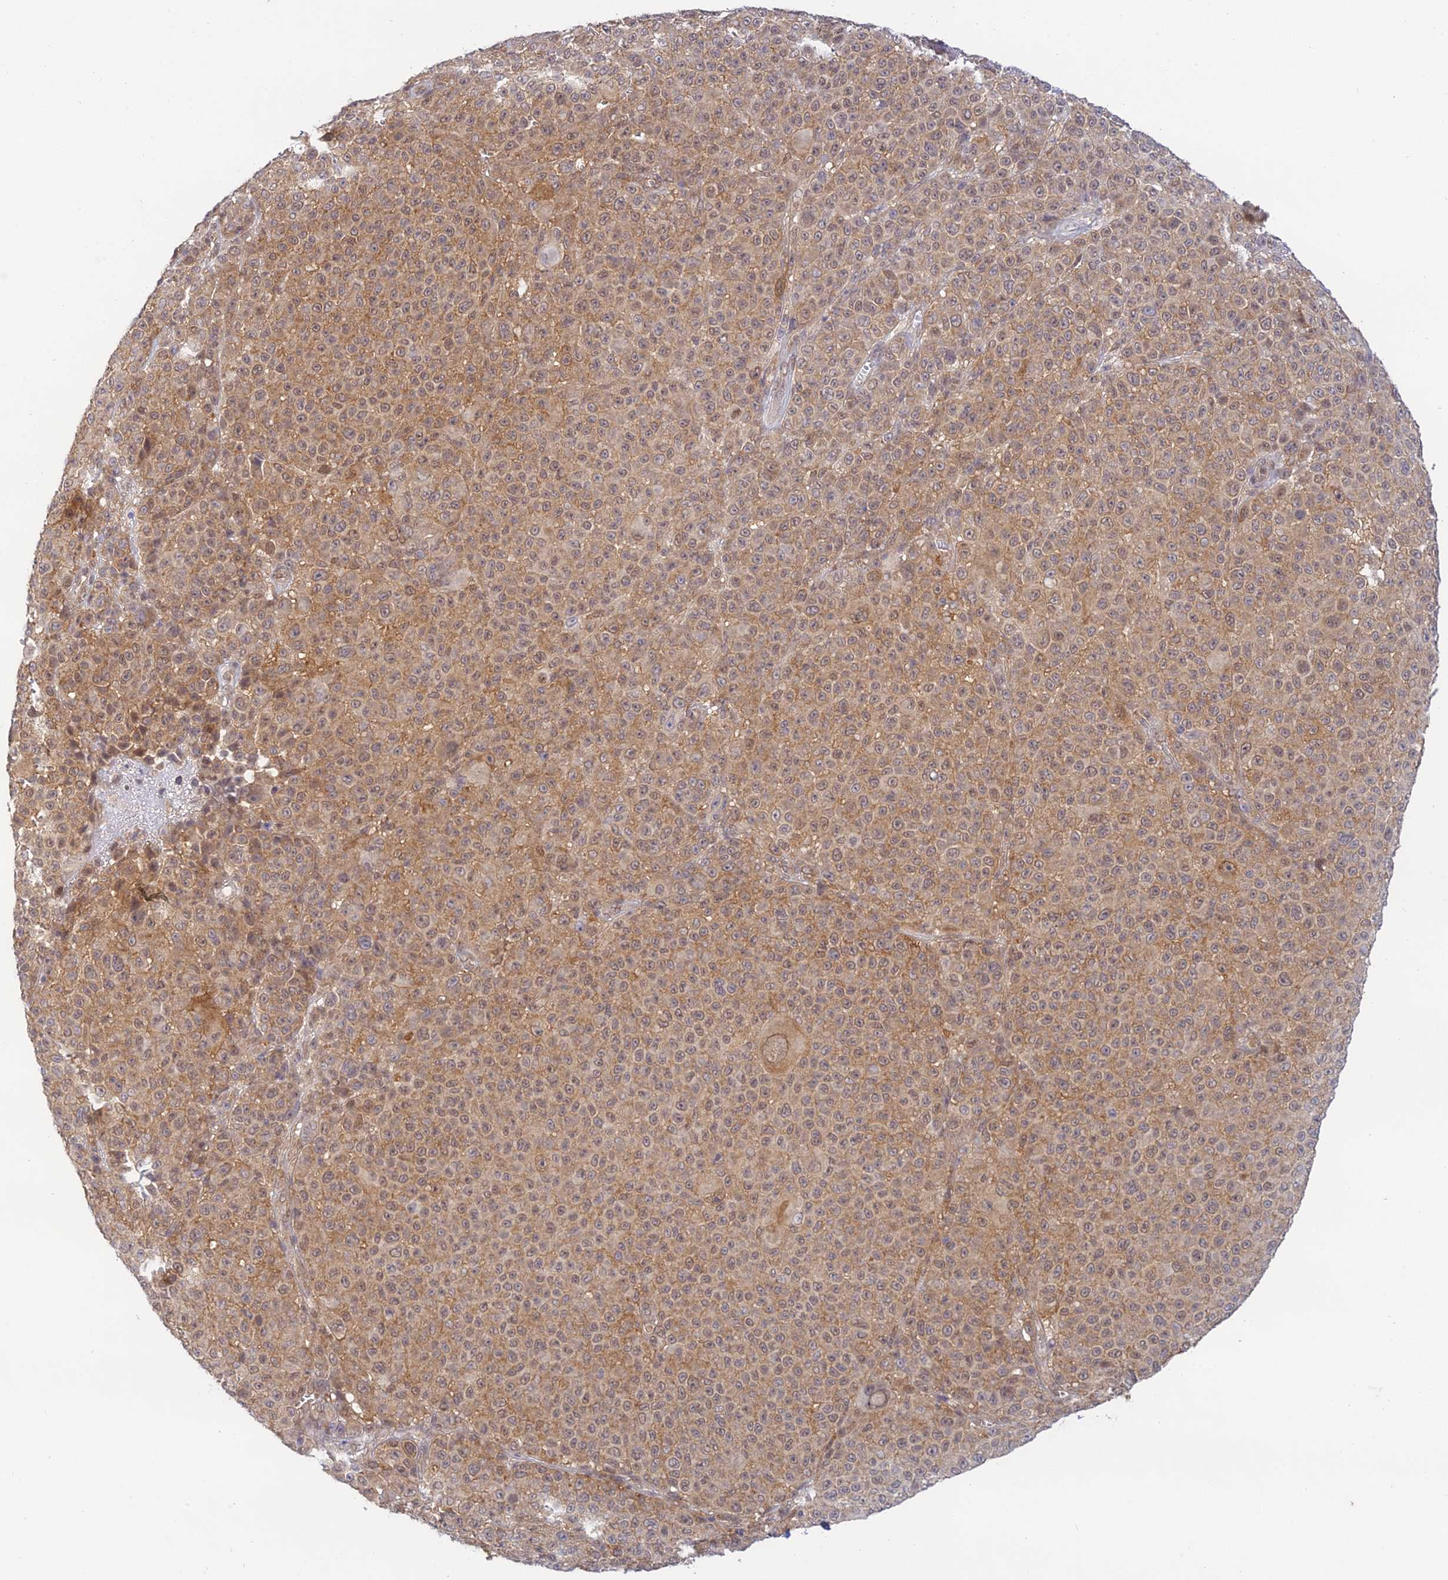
{"staining": {"intensity": "weak", "quantity": ">75%", "location": "cytoplasmic/membranous,nuclear"}, "tissue": "melanoma", "cell_type": "Tumor cells", "image_type": "cancer", "snomed": [{"axis": "morphology", "description": "Malignant melanoma, NOS"}, {"axis": "topography", "description": "Skin"}], "caption": "Protein expression analysis of melanoma demonstrates weak cytoplasmic/membranous and nuclear expression in about >75% of tumor cells.", "gene": "SKIC8", "patient": {"sex": "female", "age": 94}}